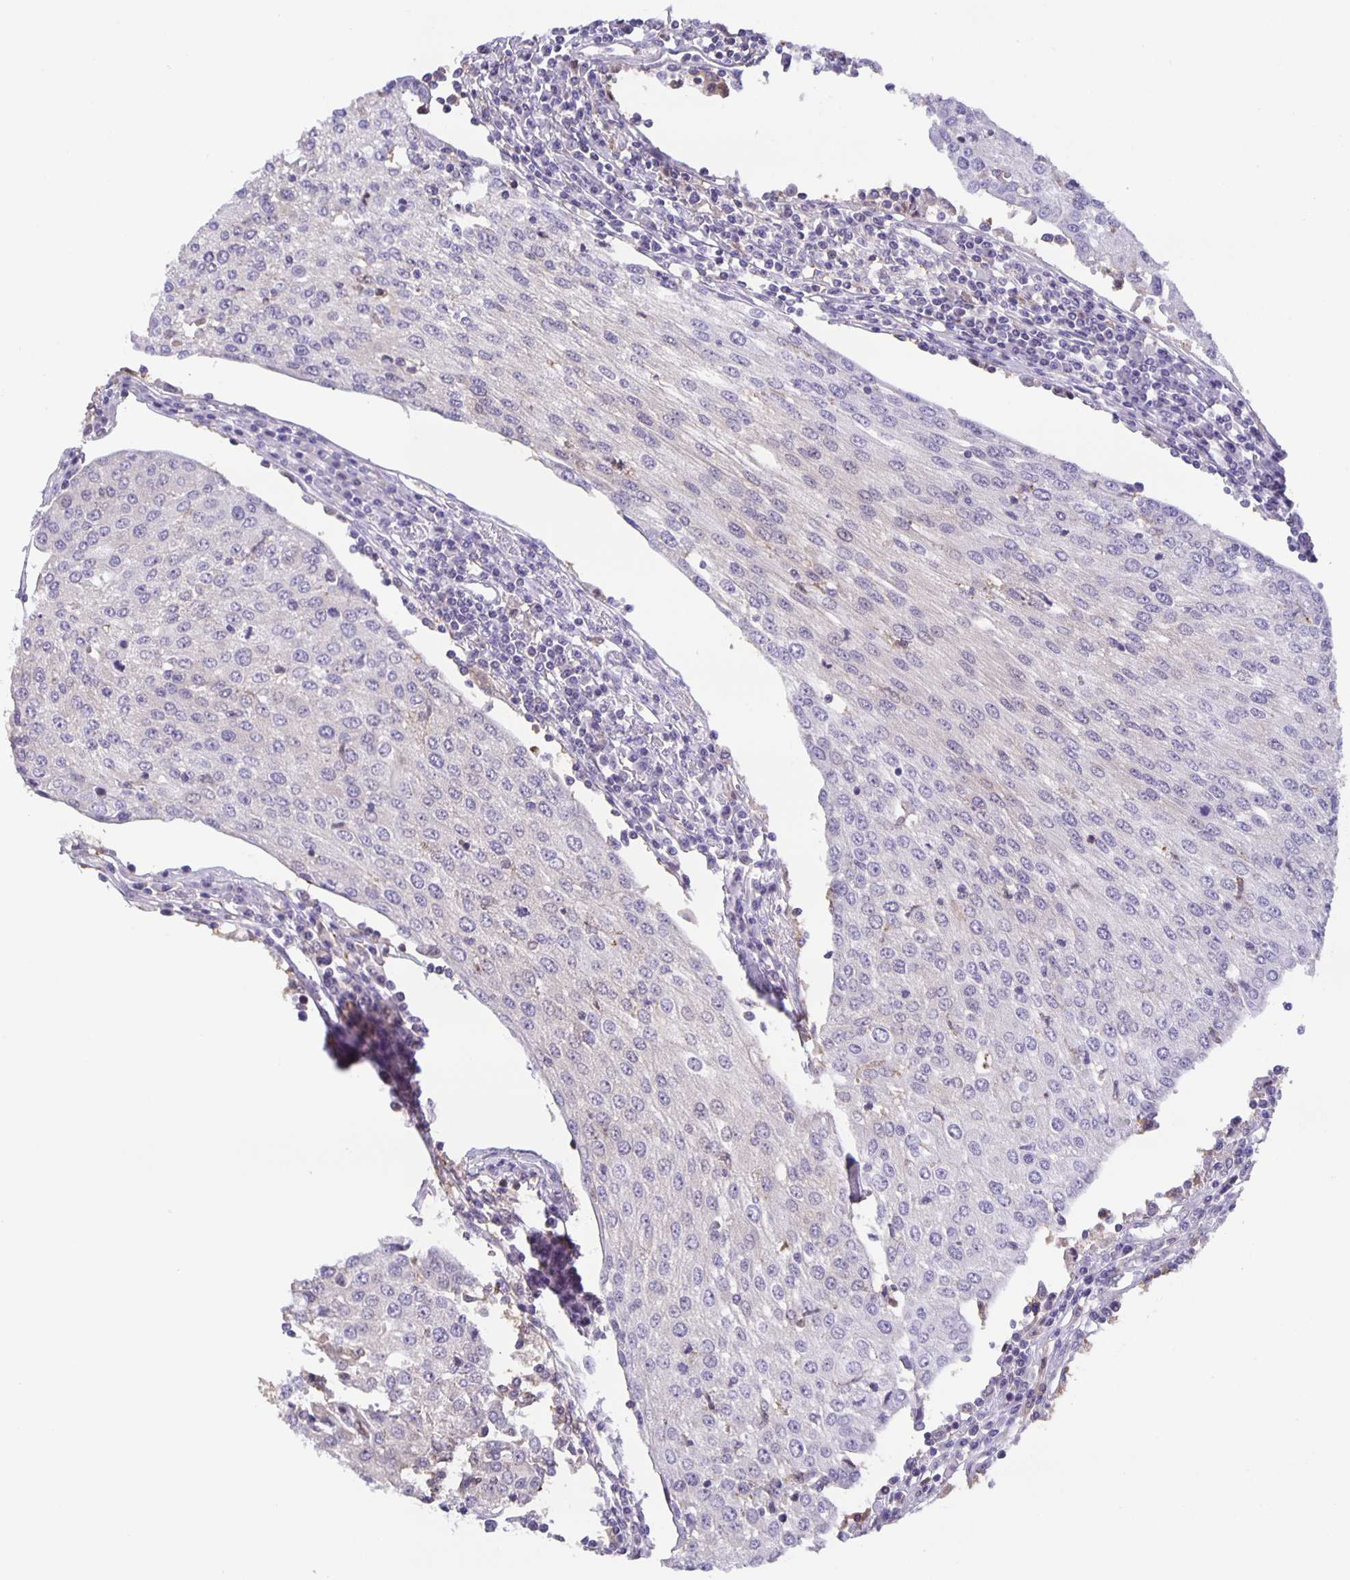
{"staining": {"intensity": "negative", "quantity": "none", "location": "none"}, "tissue": "urothelial cancer", "cell_type": "Tumor cells", "image_type": "cancer", "snomed": [{"axis": "morphology", "description": "Urothelial carcinoma, High grade"}, {"axis": "topography", "description": "Urinary bladder"}], "caption": "Immunohistochemistry of urothelial cancer demonstrates no positivity in tumor cells. (Stains: DAB (3,3'-diaminobenzidine) IHC with hematoxylin counter stain, Microscopy: brightfield microscopy at high magnification).", "gene": "MARCHF6", "patient": {"sex": "female", "age": 85}}